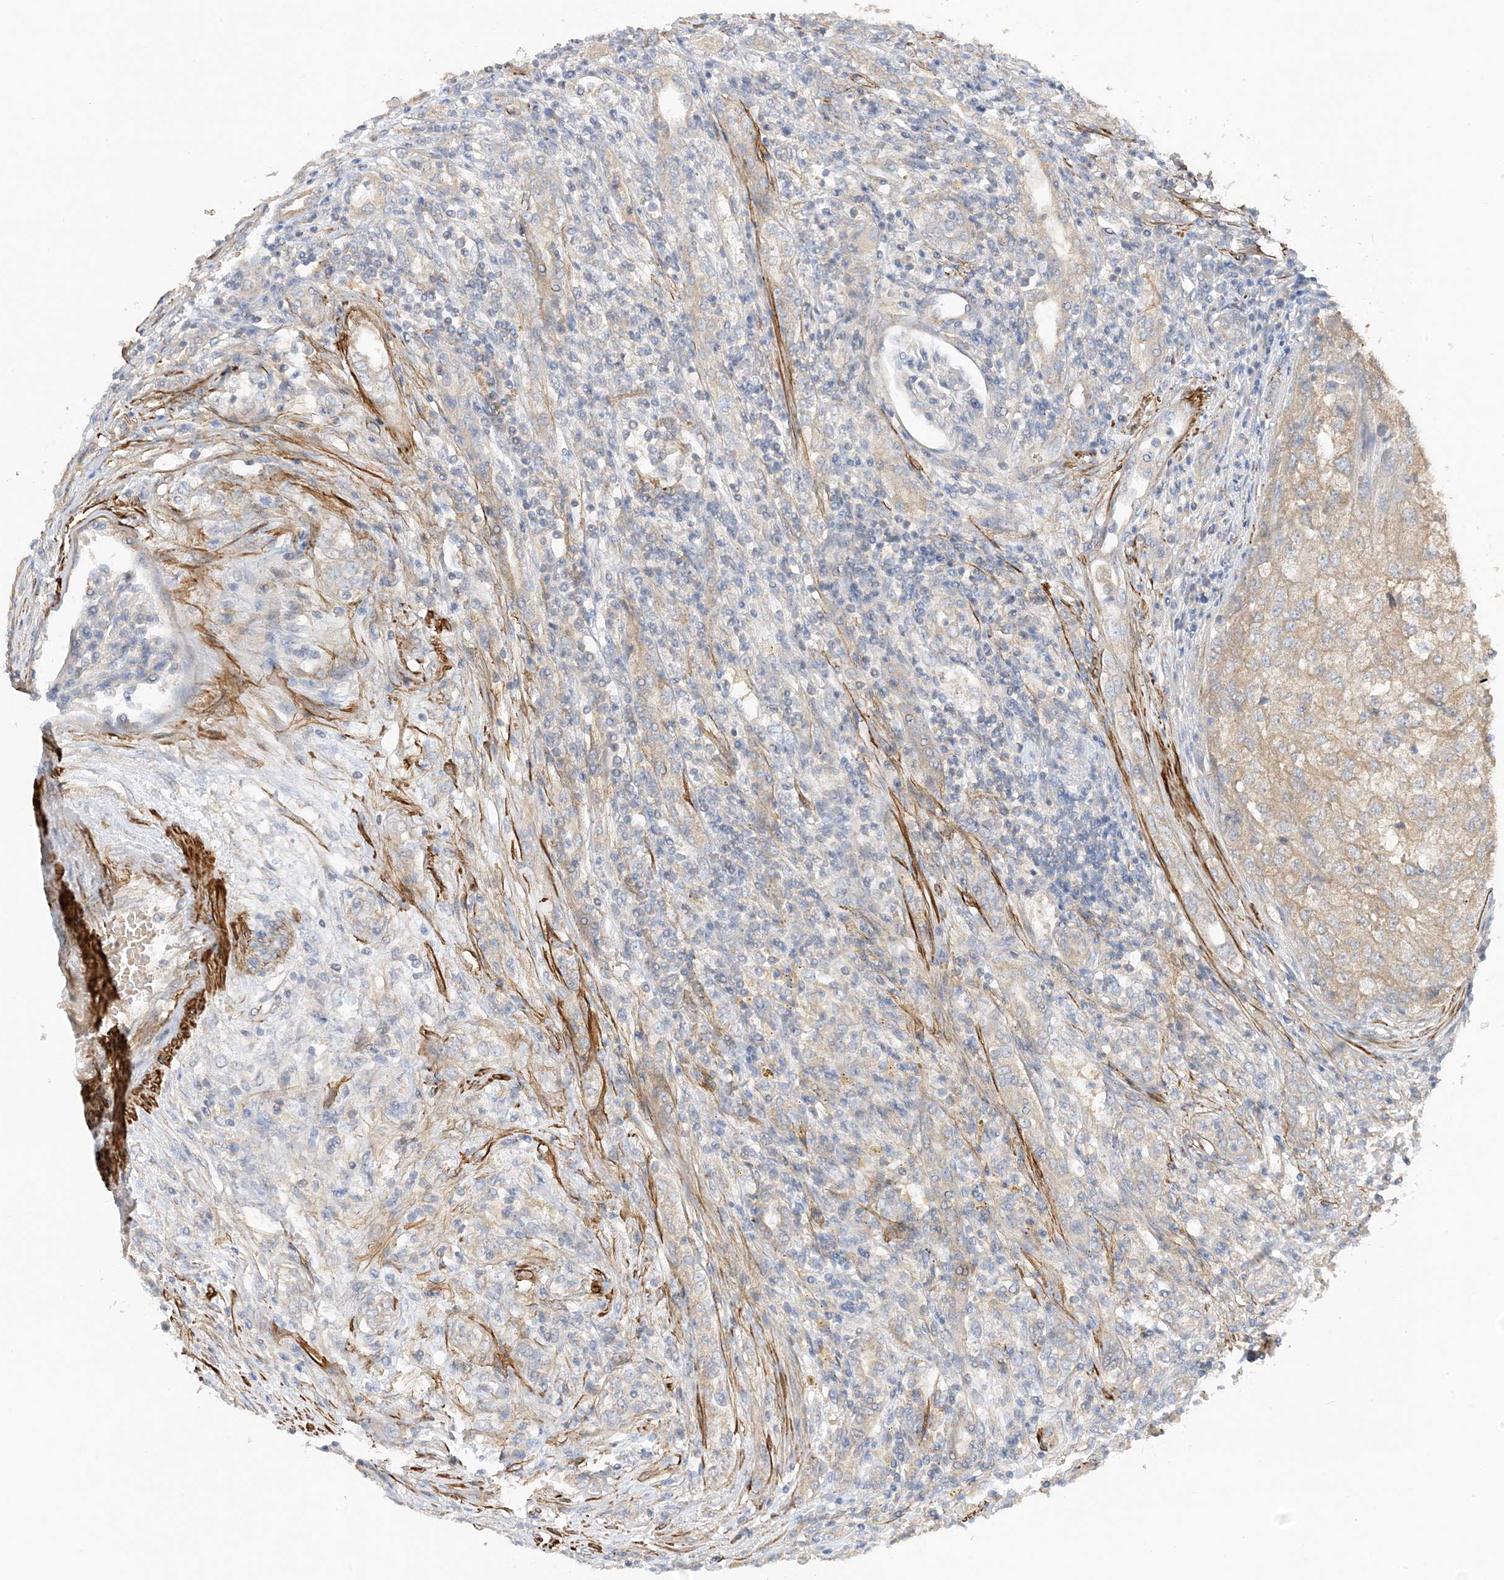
{"staining": {"intensity": "weak", "quantity": ">75%", "location": "cytoplasmic/membranous"}, "tissue": "renal cancer", "cell_type": "Tumor cells", "image_type": "cancer", "snomed": [{"axis": "morphology", "description": "Adenocarcinoma, NOS"}, {"axis": "topography", "description": "Kidney"}], "caption": "The histopathology image shows a brown stain indicating the presence of a protein in the cytoplasmic/membranous of tumor cells in renal adenocarcinoma.", "gene": "KIFBP", "patient": {"sex": "female", "age": 54}}